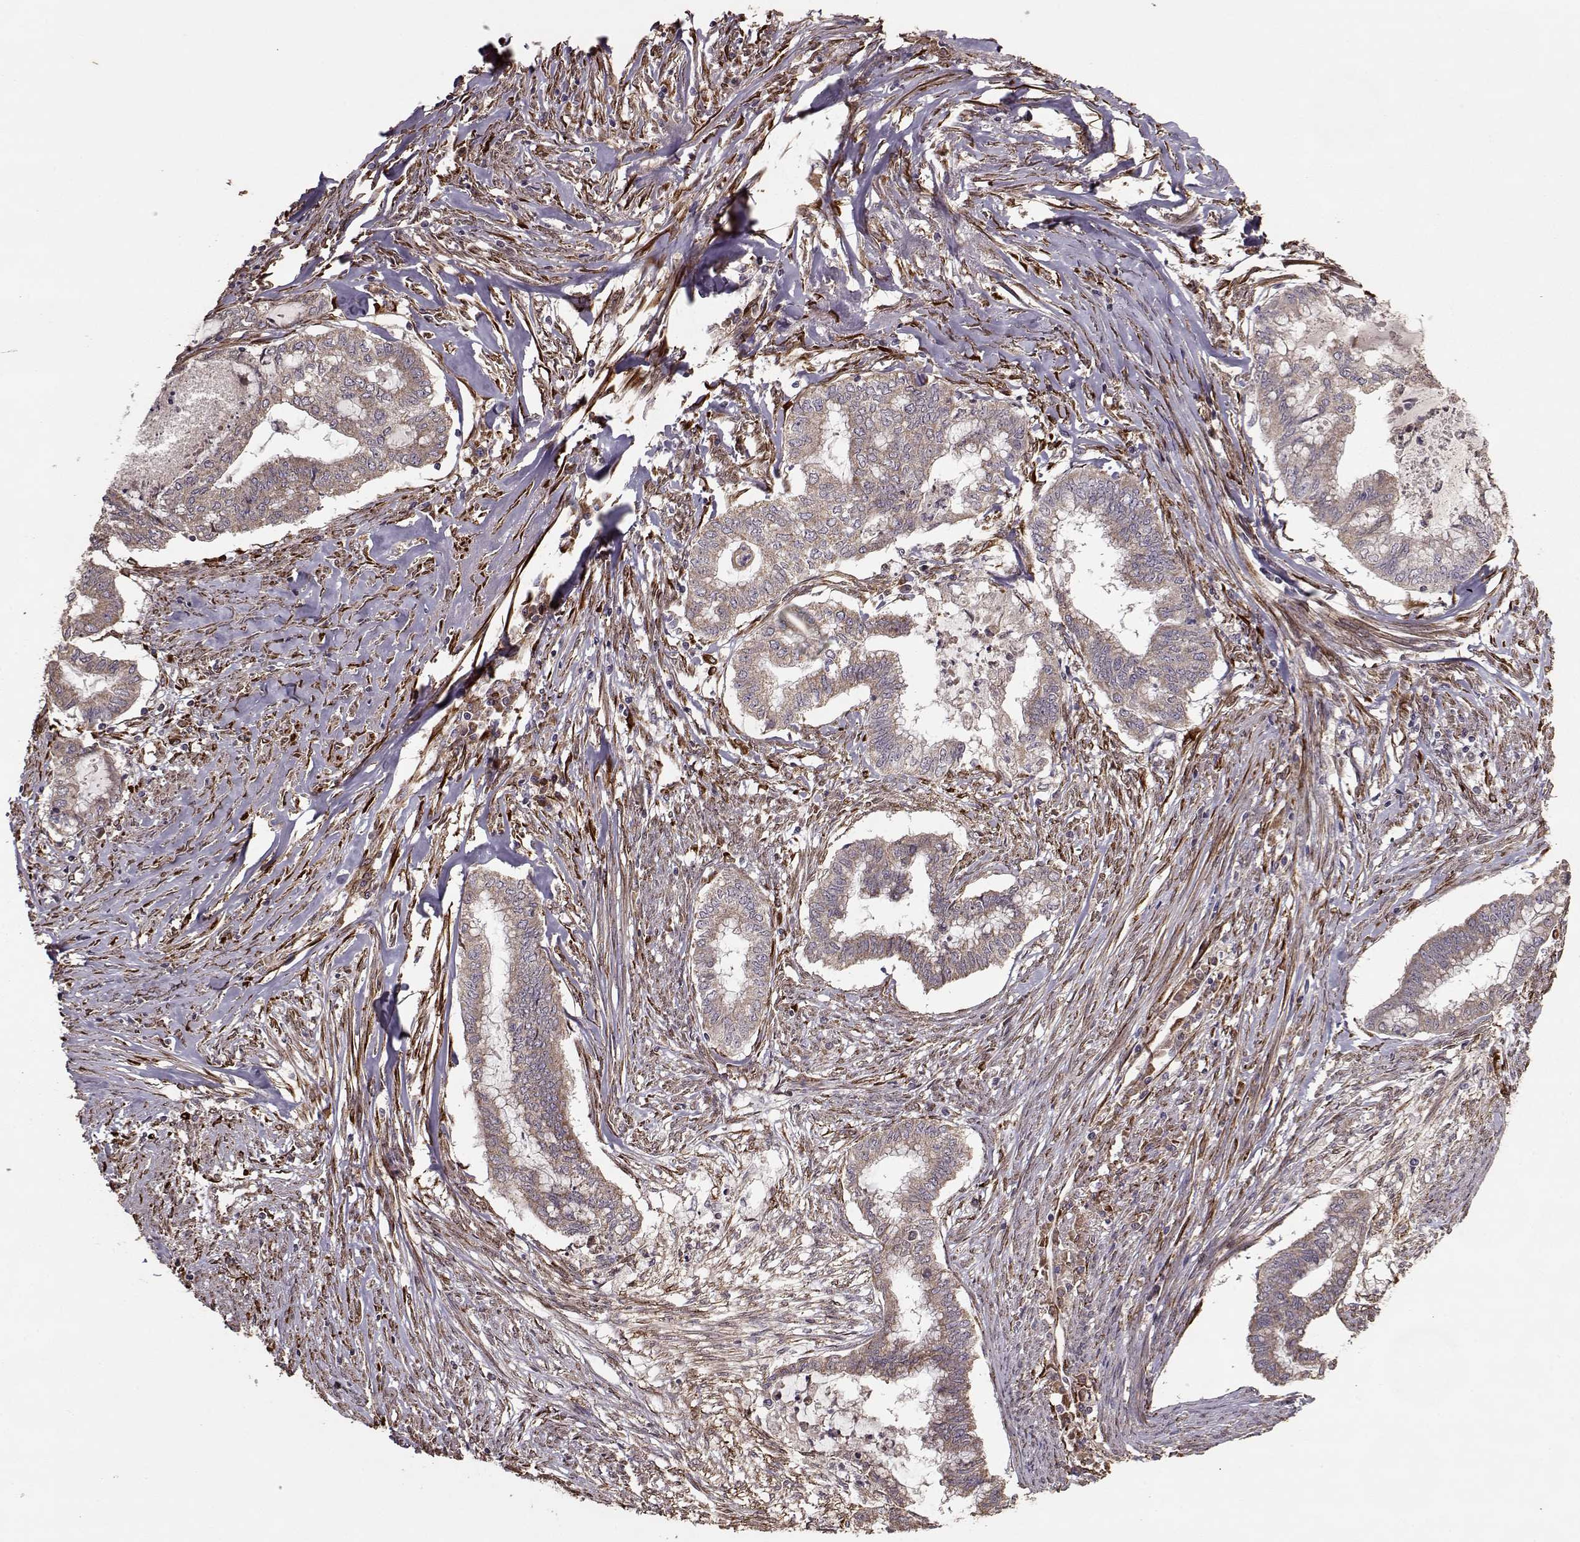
{"staining": {"intensity": "weak", "quantity": ">75%", "location": "cytoplasmic/membranous"}, "tissue": "endometrial cancer", "cell_type": "Tumor cells", "image_type": "cancer", "snomed": [{"axis": "morphology", "description": "Adenocarcinoma, NOS"}, {"axis": "topography", "description": "Endometrium"}], "caption": "An immunohistochemistry micrograph of neoplastic tissue is shown. Protein staining in brown highlights weak cytoplasmic/membranous positivity in endometrial adenocarcinoma within tumor cells.", "gene": "IMMP1L", "patient": {"sex": "female", "age": 79}}